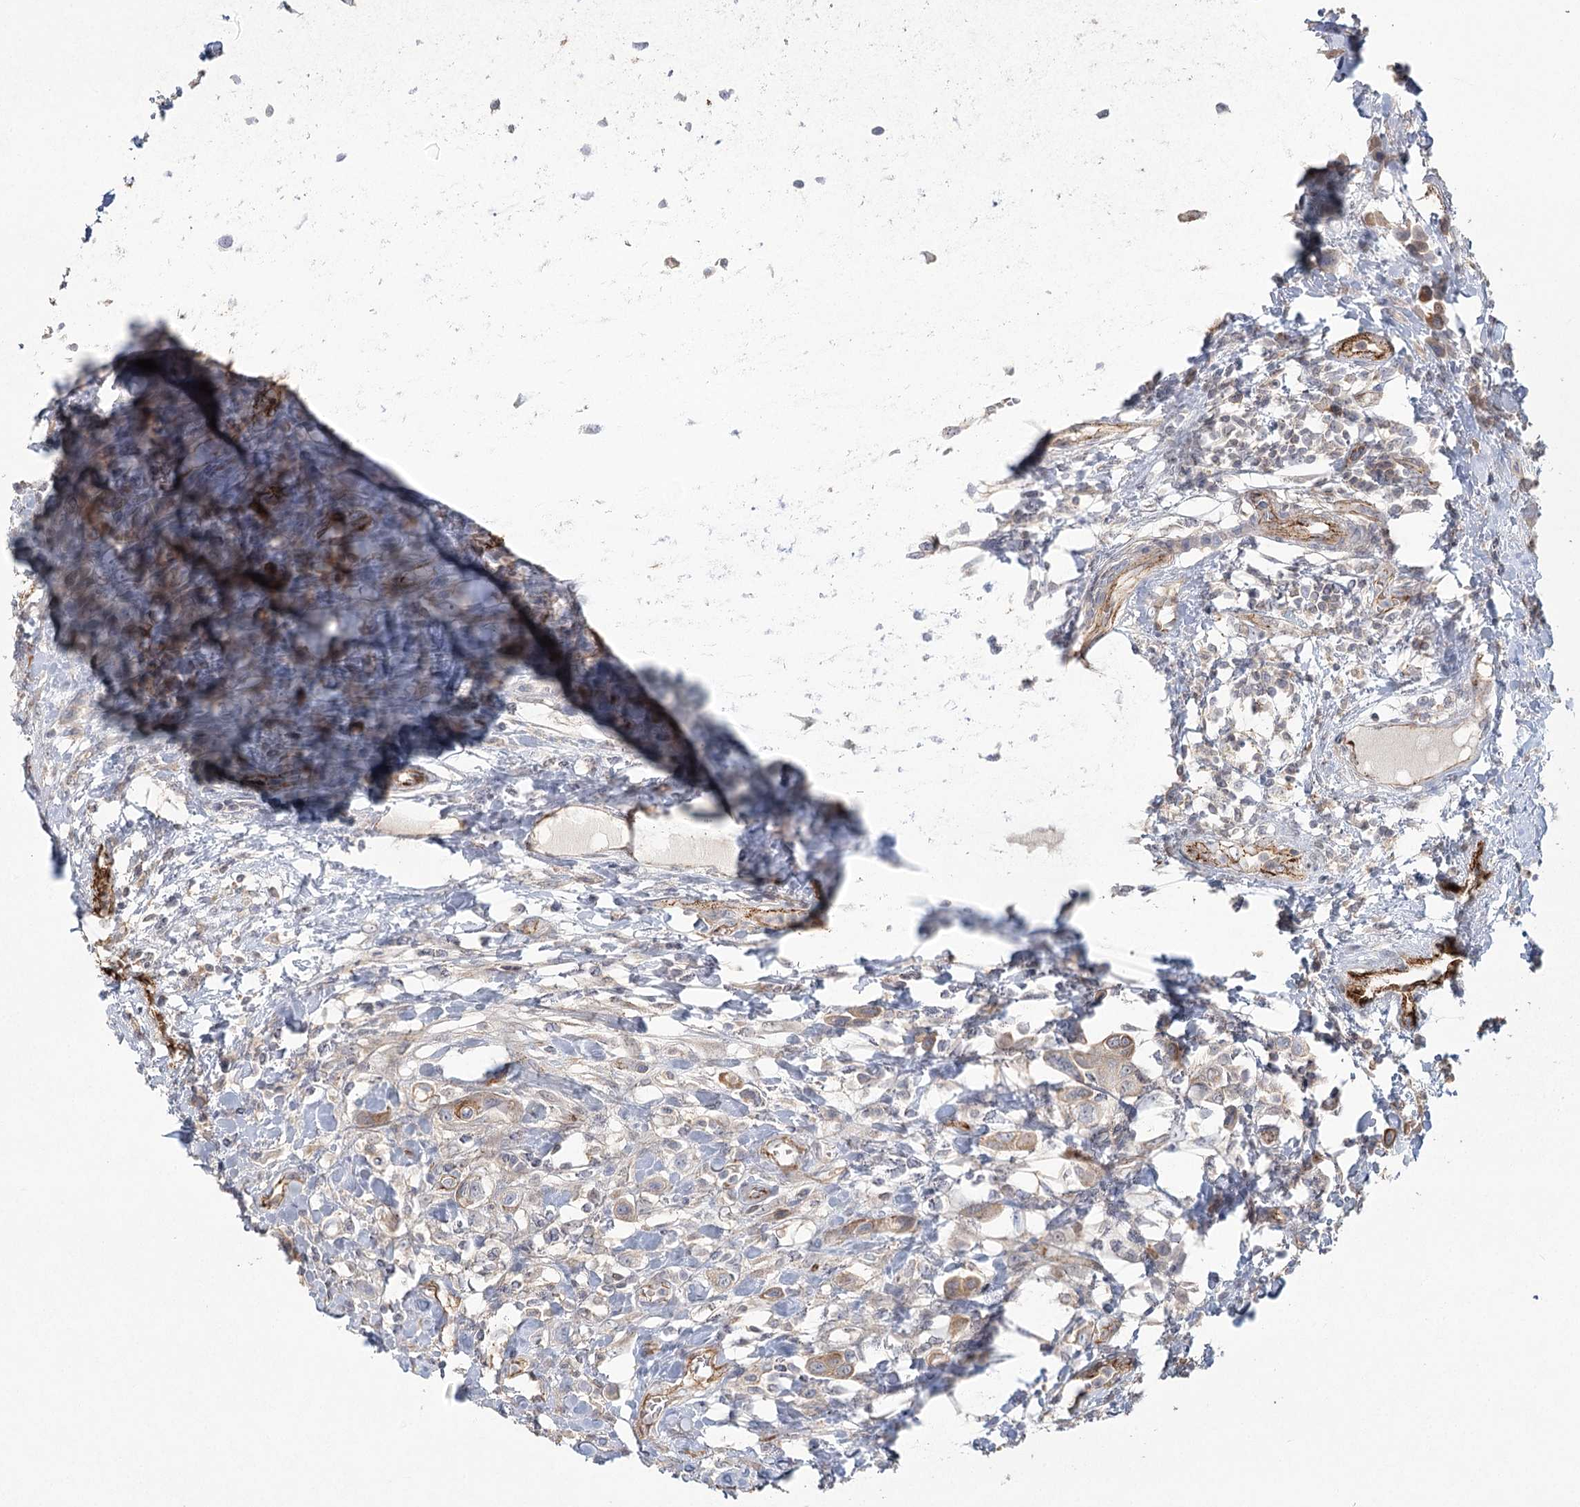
{"staining": {"intensity": "weak", "quantity": "25%-75%", "location": "cytoplasmic/membranous"}, "tissue": "urothelial cancer", "cell_type": "Tumor cells", "image_type": "cancer", "snomed": [{"axis": "morphology", "description": "Urothelial carcinoma, High grade"}, {"axis": "topography", "description": "Urinary bladder"}], "caption": "High-magnification brightfield microscopy of high-grade urothelial carcinoma stained with DAB (3,3'-diaminobenzidine) (brown) and counterstained with hematoxylin (blue). tumor cells exhibit weak cytoplasmic/membranous positivity is identified in about25%-75% of cells. (DAB (3,3'-diaminobenzidine) IHC, brown staining for protein, blue staining for nuclei).", "gene": "KBTBD4", "patient": {"sex": "male", "age": 50}}